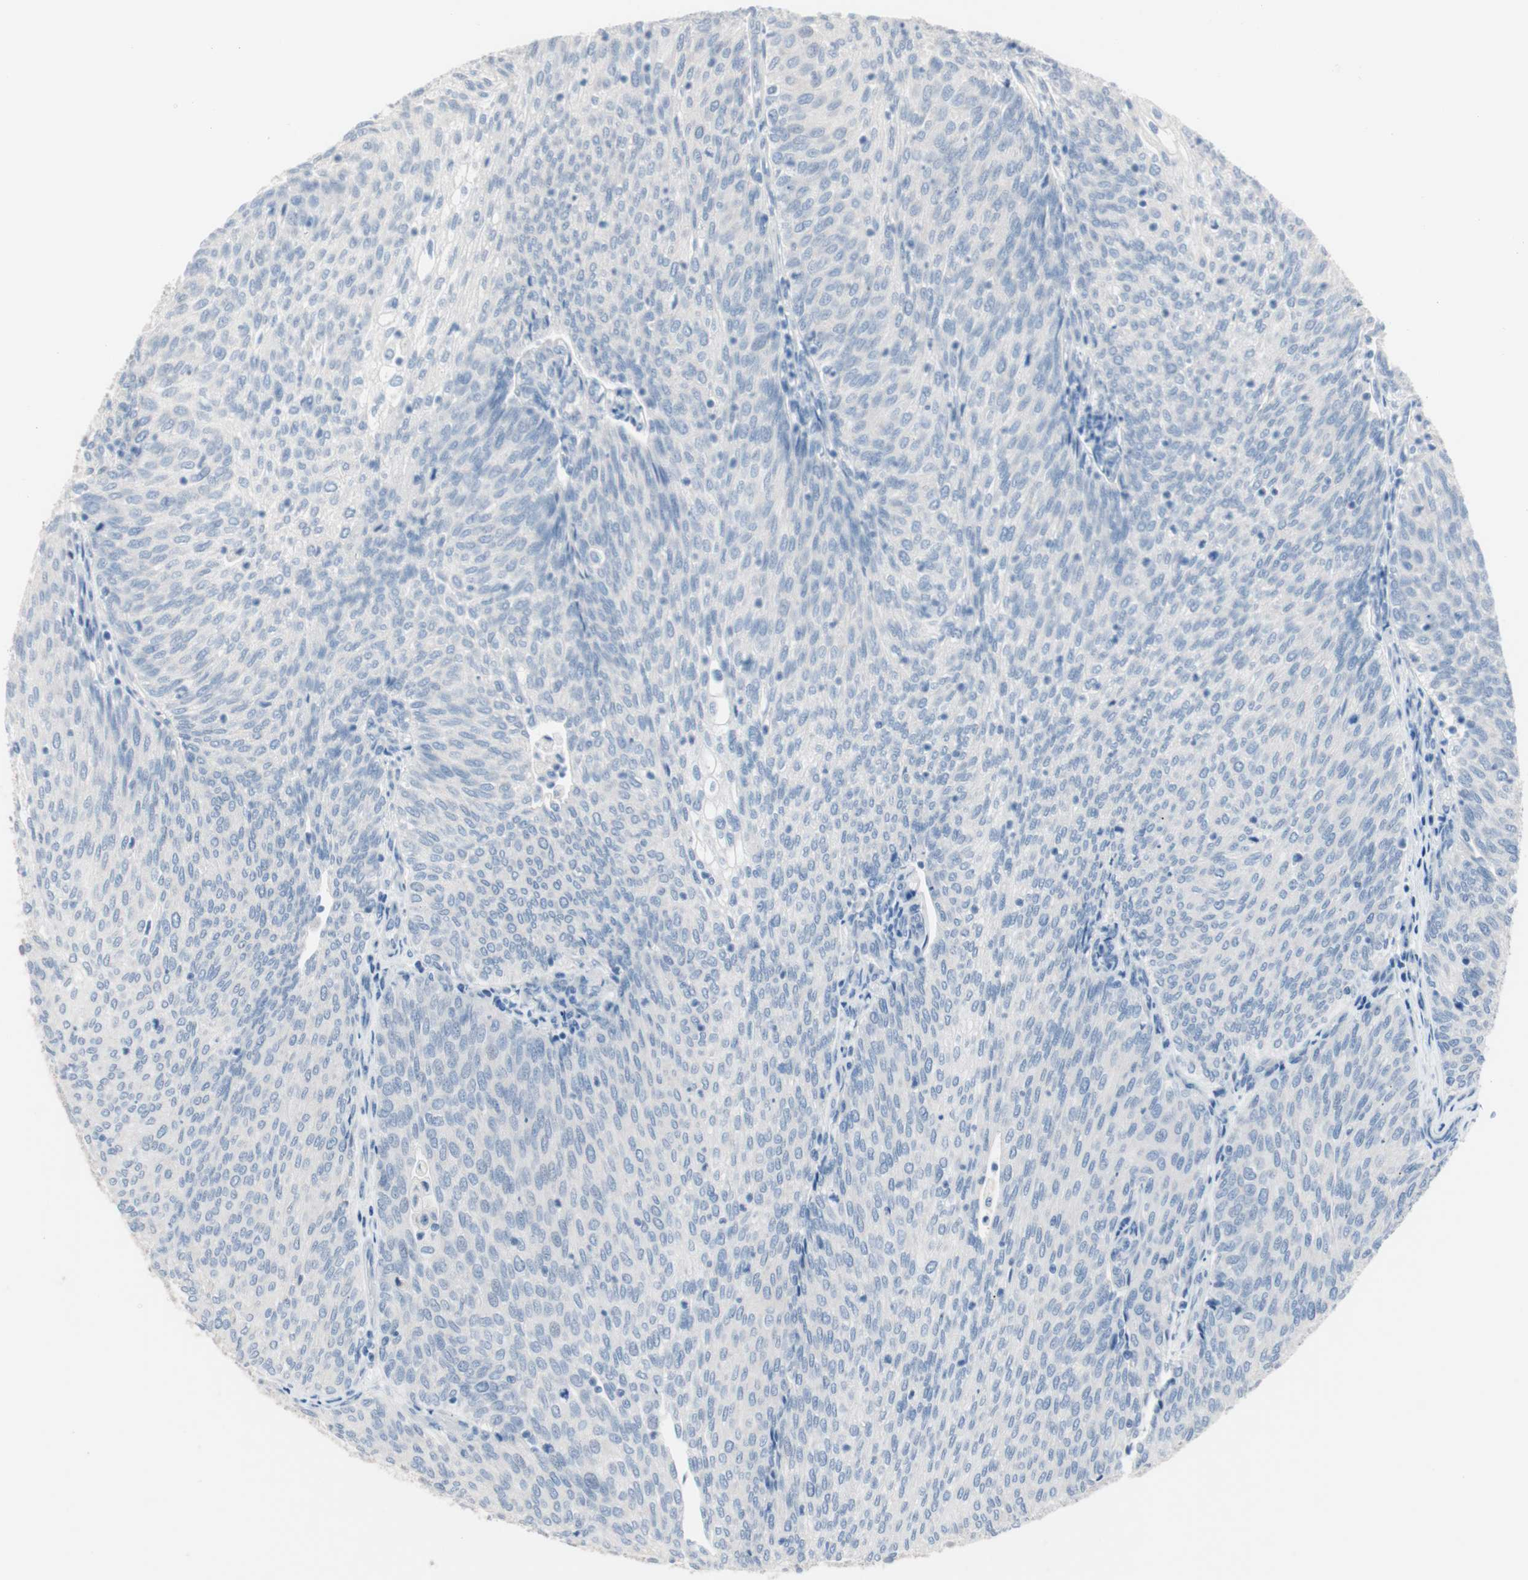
{"staining": {"intensity": "negative", "quantity": "none", "location": "none"}, "tissue": "urothelial cancer", "cell_type": "Tumor cells", "image_type": "cancer", "snomed": [{"axis": "morphology", "description": "Urothelial carcinoma, Low grade"}, {"axis": "topography", "description": "Urinary bladder"}], "caption": "Low-grade urothelial carcinoma stained for a protein using immunohistochemistry (IHC) displays no positivity tumor cells.", "gene": "ULBP1", "patient": {"sex": "female", "age": 79}}